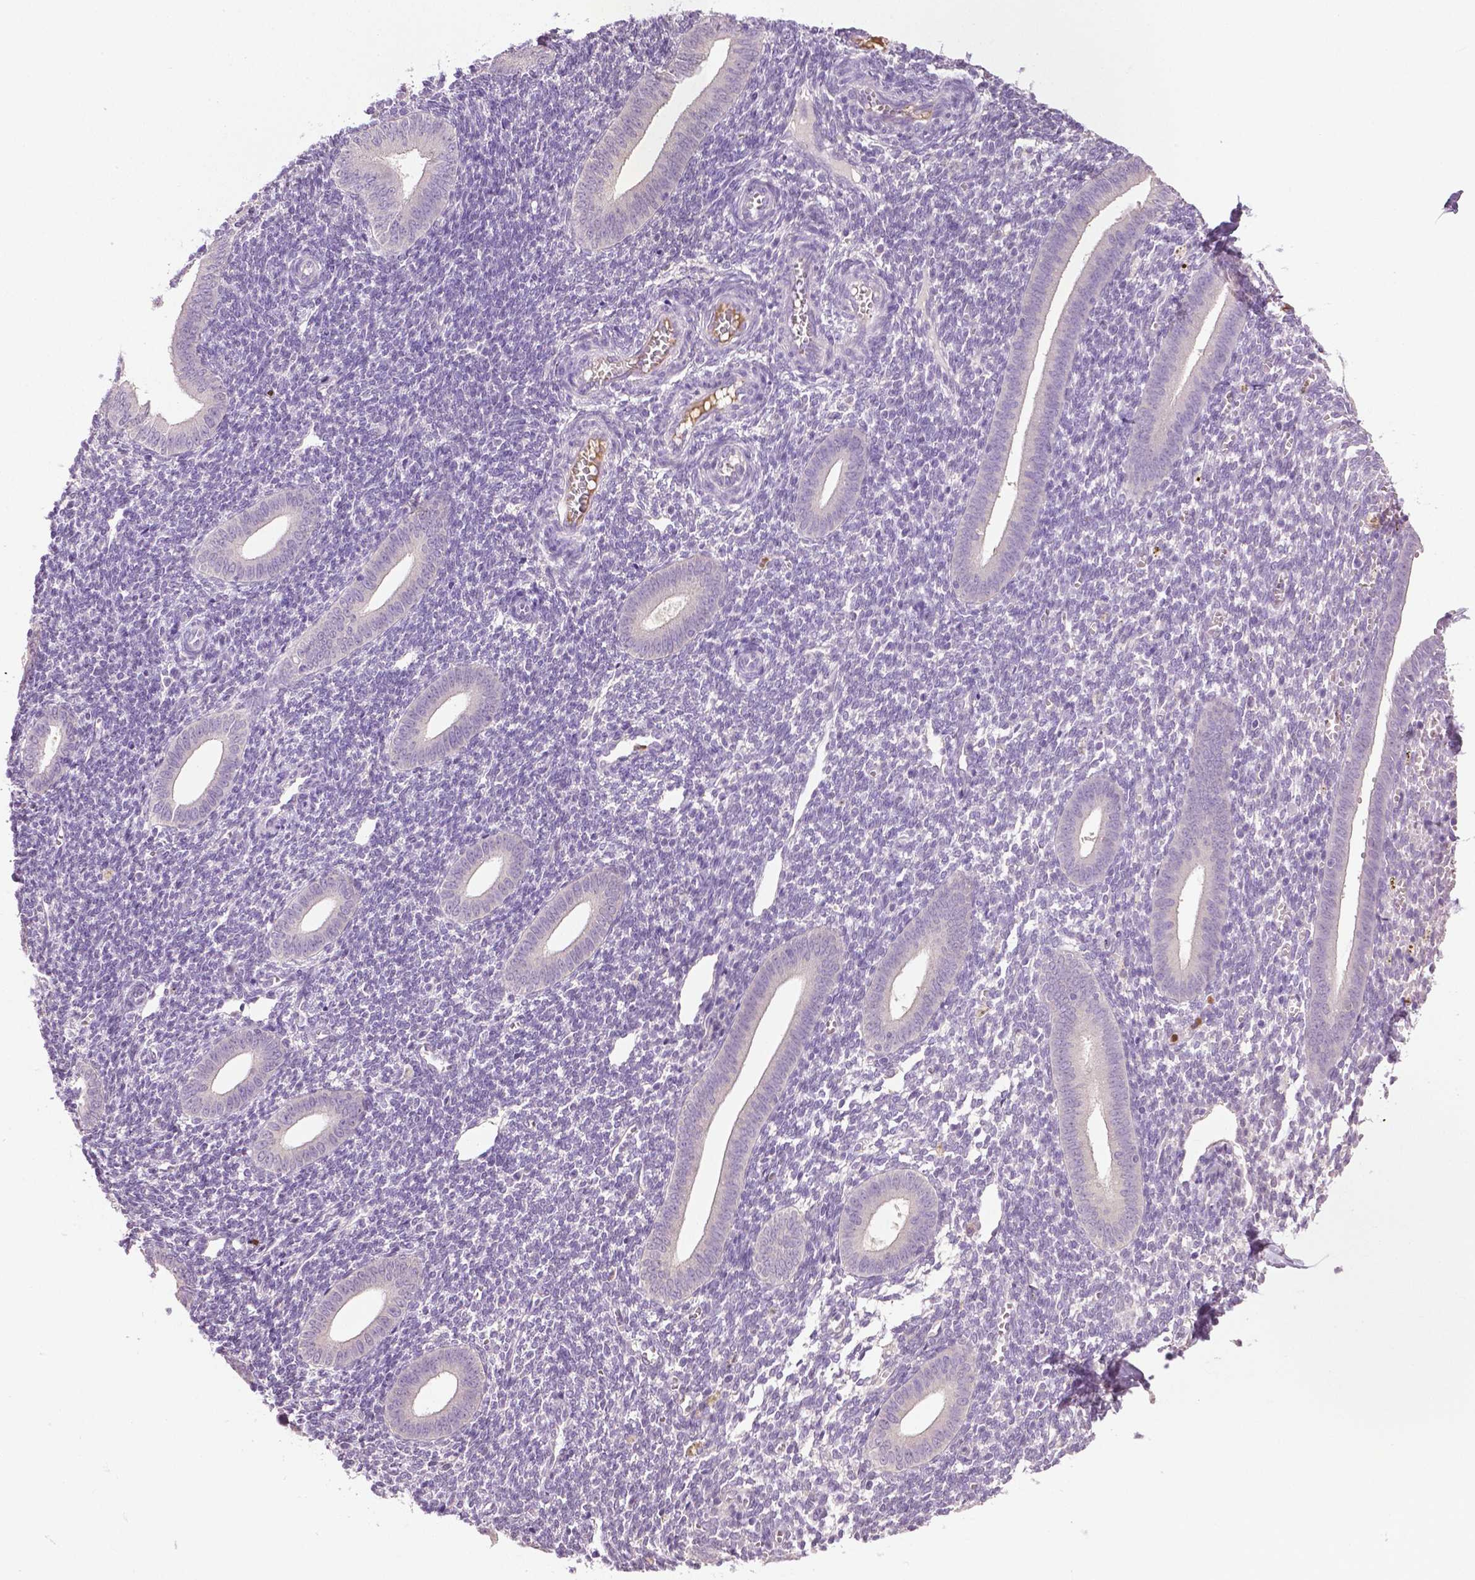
{"staining": {"intensity": "negative", "quantity": "none", "location": "none"}, "tissue": "endometrium", "cell_type": "Cells in endometrial stroma", "image_type": "normal", "snomed": [{"axis": "morphology", "description": "Normal tissue, NOS"}, {"axis": "topography", "description": "Endometrium"}], "caption": "Cells in endometrial stroma show no significant protein staining in normal endometrium. Nuclei are stained in blue.", "gene": "PTPN5", "patient": {"sex": "female", "age": 25}}